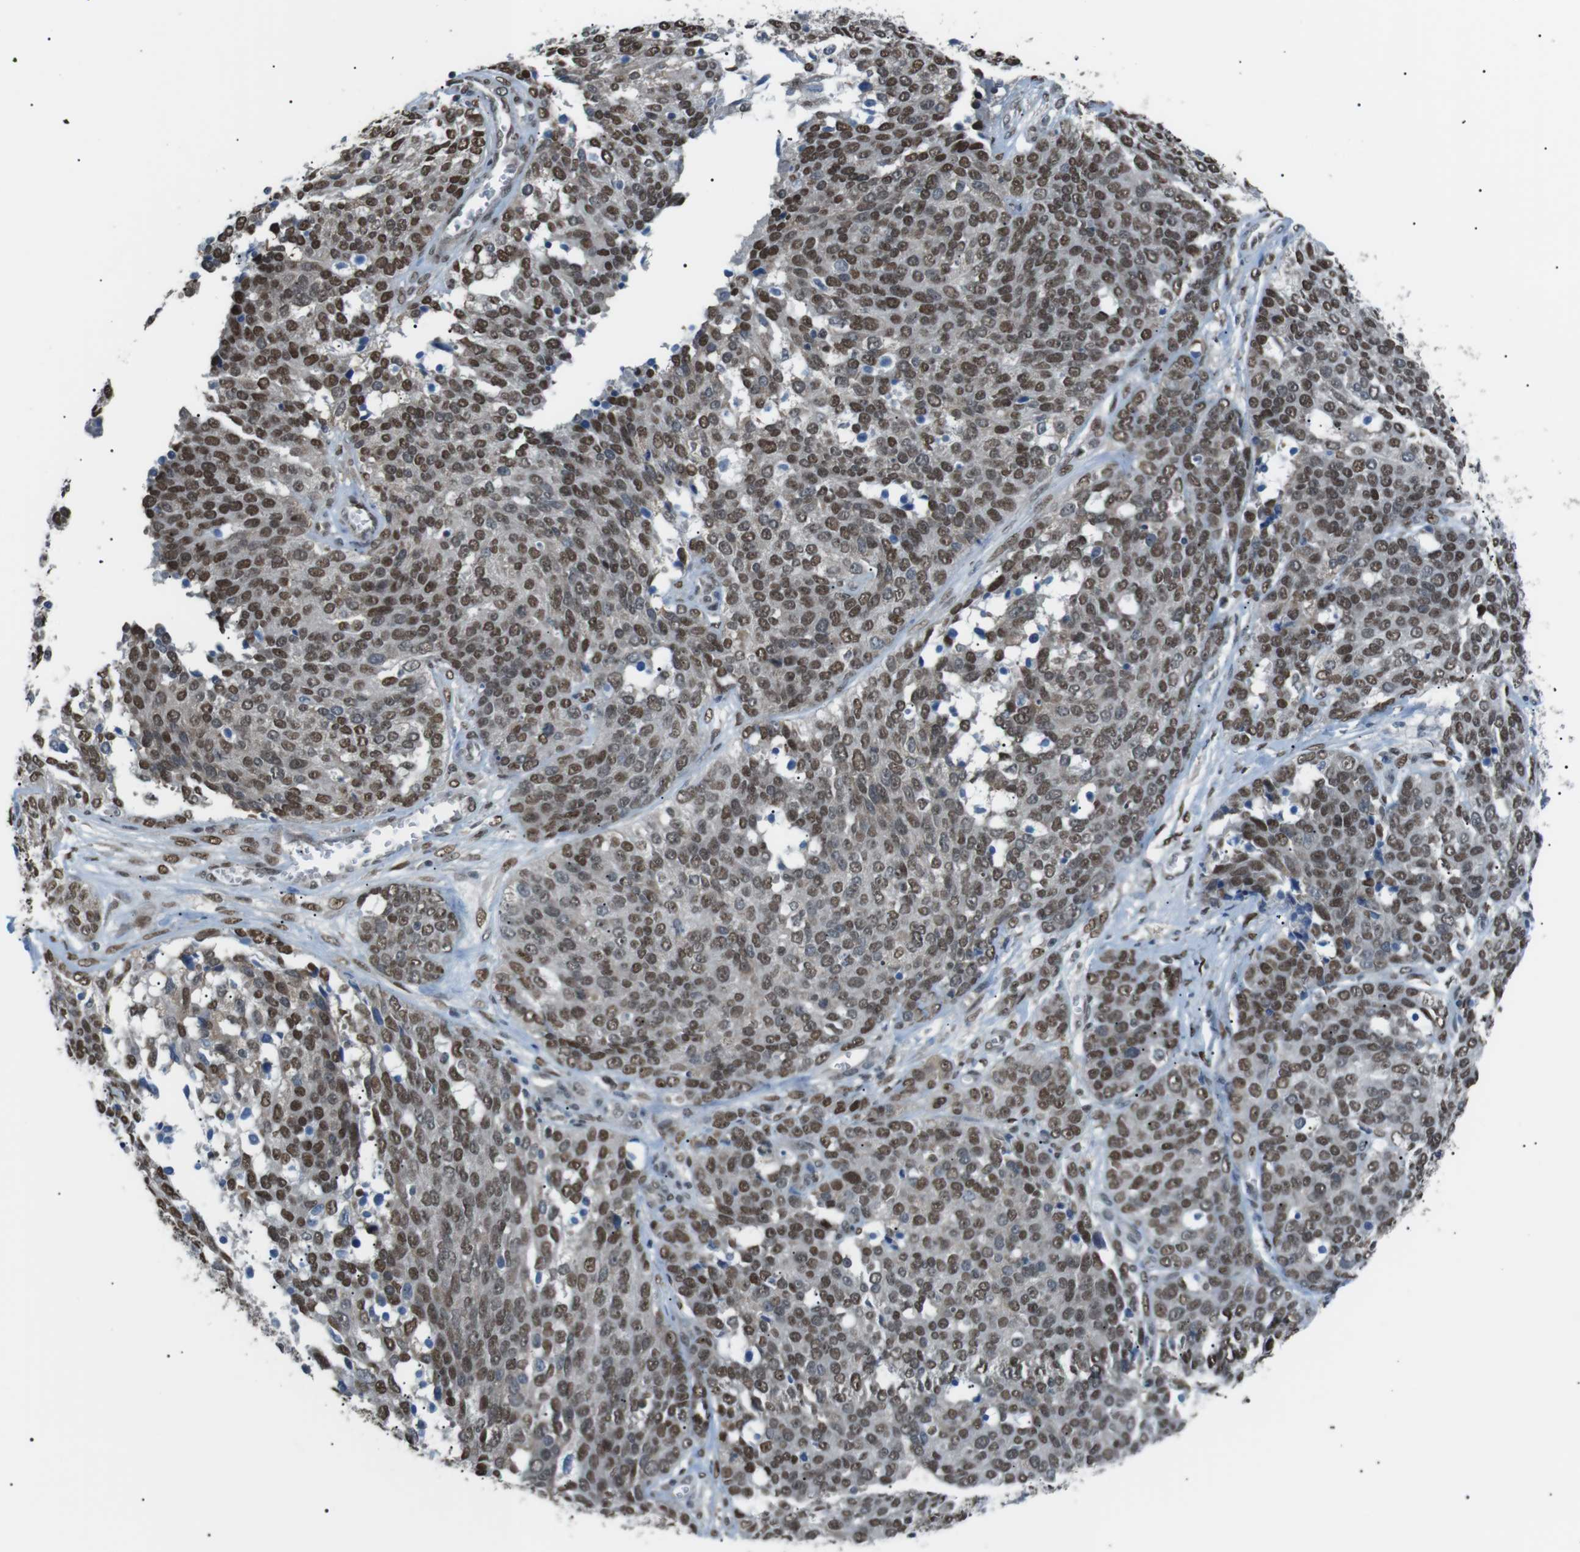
{"staining": {"intensity": "moderate", "quantity": ">75%", "location": "nuclear"}, "tissue": "ovarian cancer", "cell_type": "Tumor cells", "image_type": "cancer", "snomed": [{"axis": "morphology", "description": "Cystadenocarcinoma, serous, NOS"}, {"axis": "topography", "description": "Ovary"}], "caption": "Human serous cystadenocarcinoma (ovarian) stained with a protein marker exhibits moderate staining in tumor cells.", "gene": "SRPK2", "patient": {"sex": "female", "age": 44}}